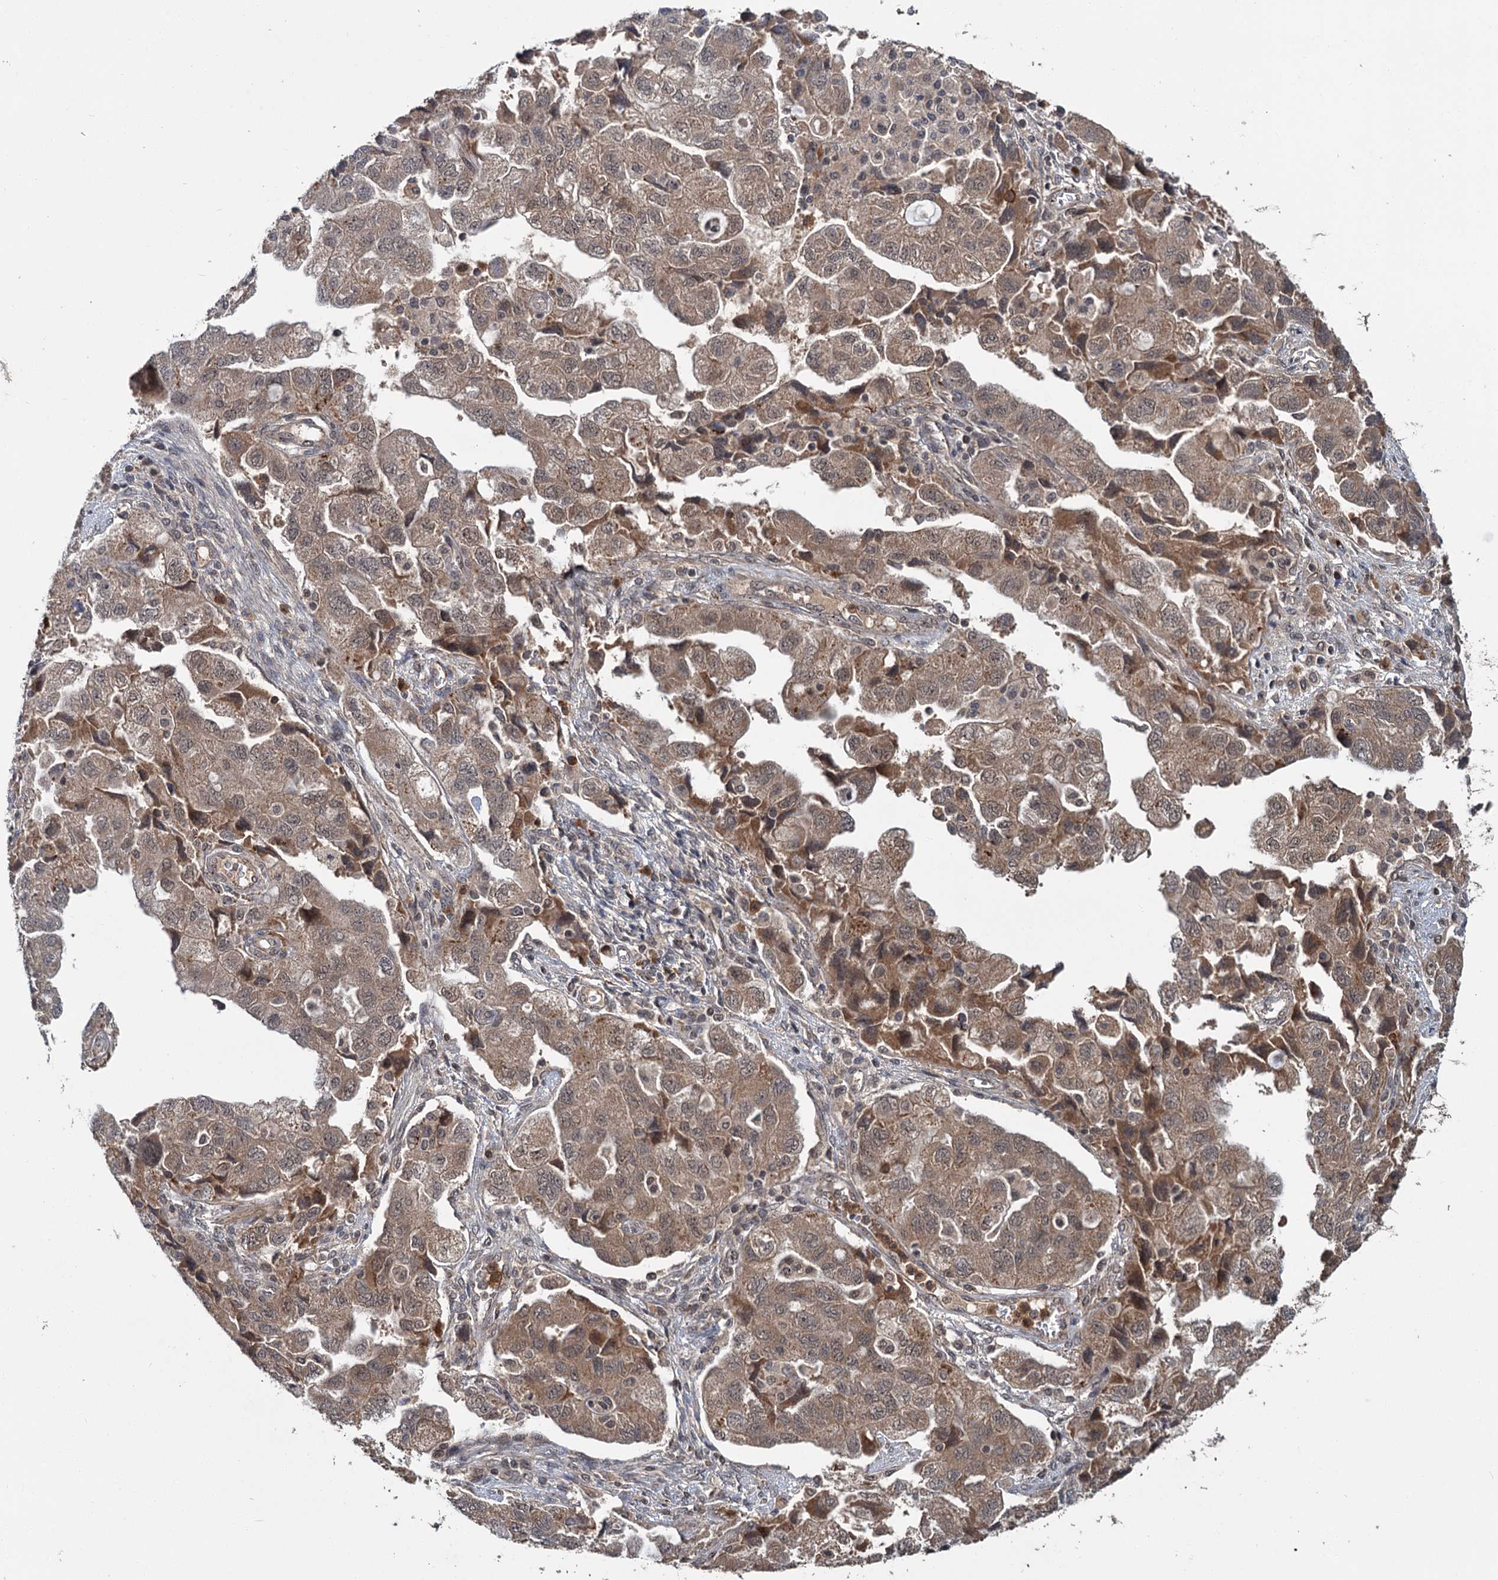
{"staining": {"intensity": "moderate", "quantity": ">75%", "location": "cytoplasmic/membranous,nuclear"}, "tissue": "ovarian cancer", "cell_type": "Tumor cells", "image_type": "cancer", "snomed": [{"axis": "morphology", "description": "Carcinoma, NOS"}, {"axis": "morphology", "description": "Cystadenocarcinoma, serous, NOS"}, {"axis": "topography", "description": "Ovary"}], "caption": "High-magnification brightfield microscopy of ovarian serous cystadenocarcinoma stained with DAB (3,3'-diaminobenzidine) (brown) and counterstained with hematoxylin (blue). tumor cells exhibit moderate cytoplasmic/membranous and nuclear staining is appreciated in about>75% of cells.", "gene": "KANSL2", "patient": {"sex": "female", "age": 69}}